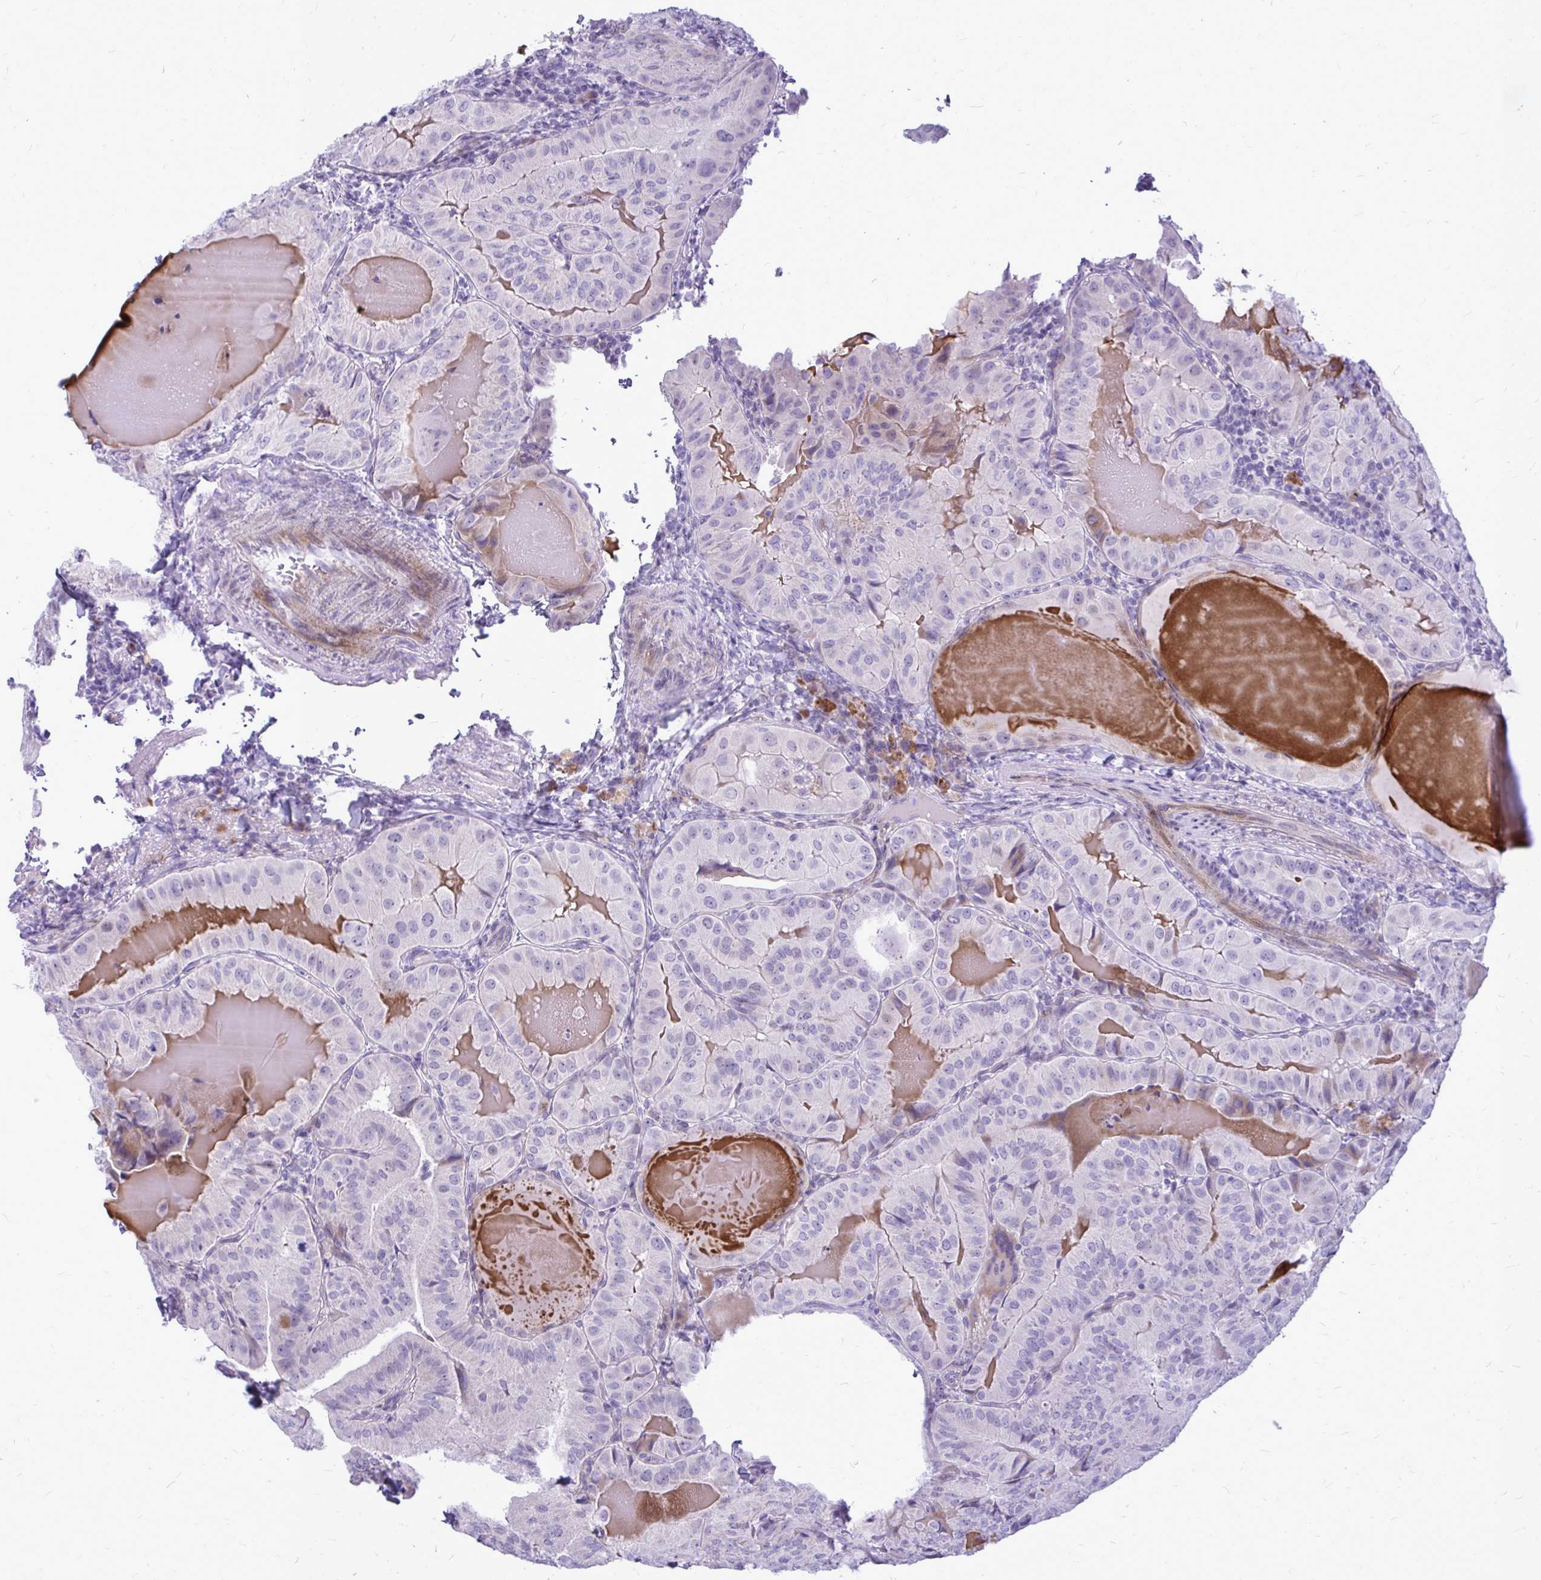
{"staining": {"intensity": "negative", "quantity": "none", "location": "none"}, "tissue": "thyroid cancer", "cell_type": "Tumor cells", "image_type": "cancer", "snomed": [{"axis": "morphology", "description": "Papillary adenocarcinoma, NOS"}, {"axis": "topography", "description": "Thyroid gland"}], "caption": "Tumor cells are negative for protein expression in human thyroid papillary adenocarcinoma.", "gene": "ZSCAN25", "patient": {"sex": "female", "age": 68}}